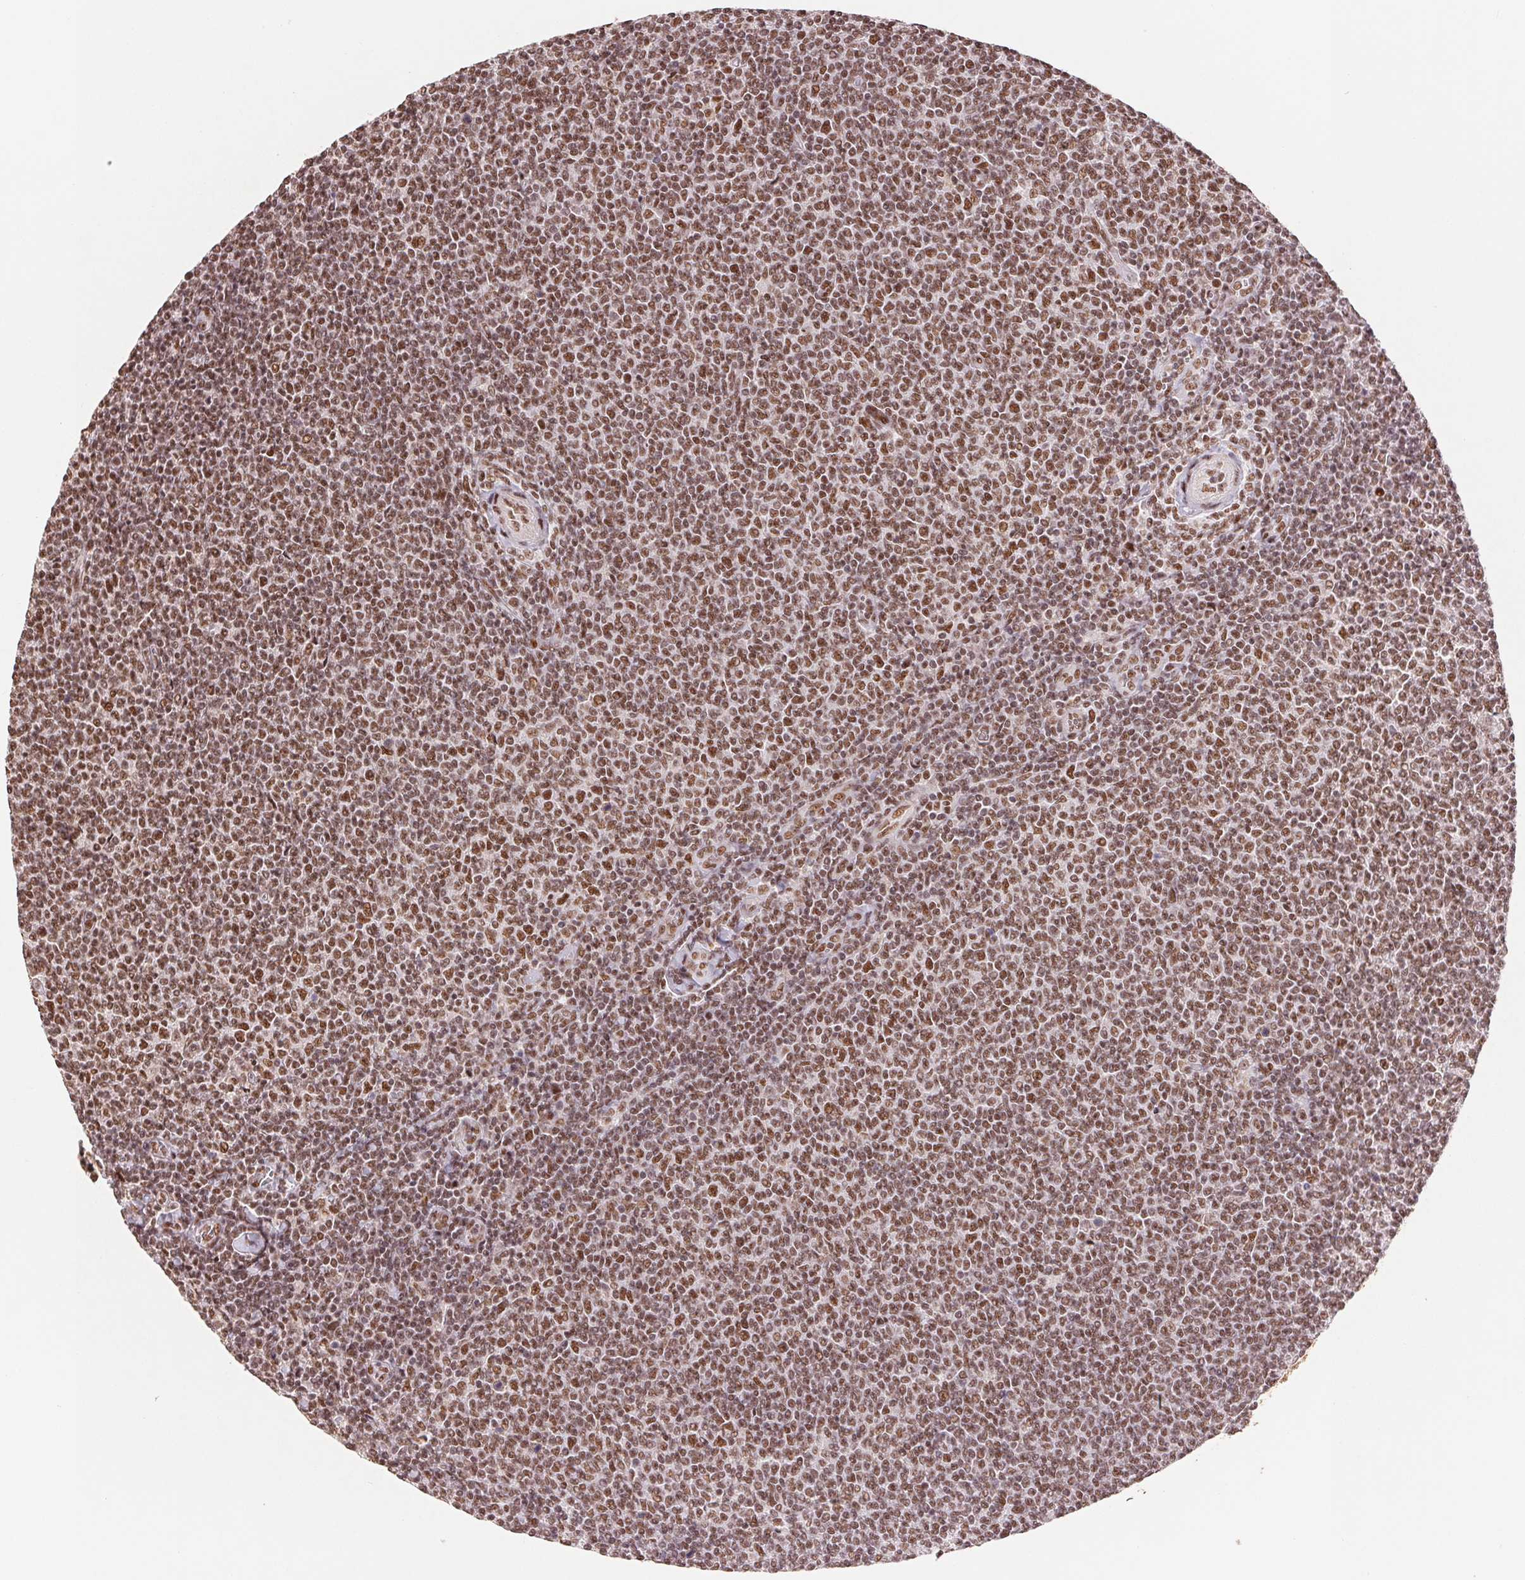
{"staining": {"intensity": "moderate", "quantity": ">75%", "location": "nuclear"}, "tissue": "lymphoma", "cell_type": "Tumor cells", "image_type": "cancer", "snomed": [{"axis": "morphology", "description": "Malignant lymphoma, non-Hodgkin's type, Low grade"}, {"axis": "topography", "description": "Lymph node"}], "caption": "Human lymphoma stained with a protein marker displays moderate staining in tumor cells.", "gene": "SREK1", "patient": {"sex": "male", "age": 52}}